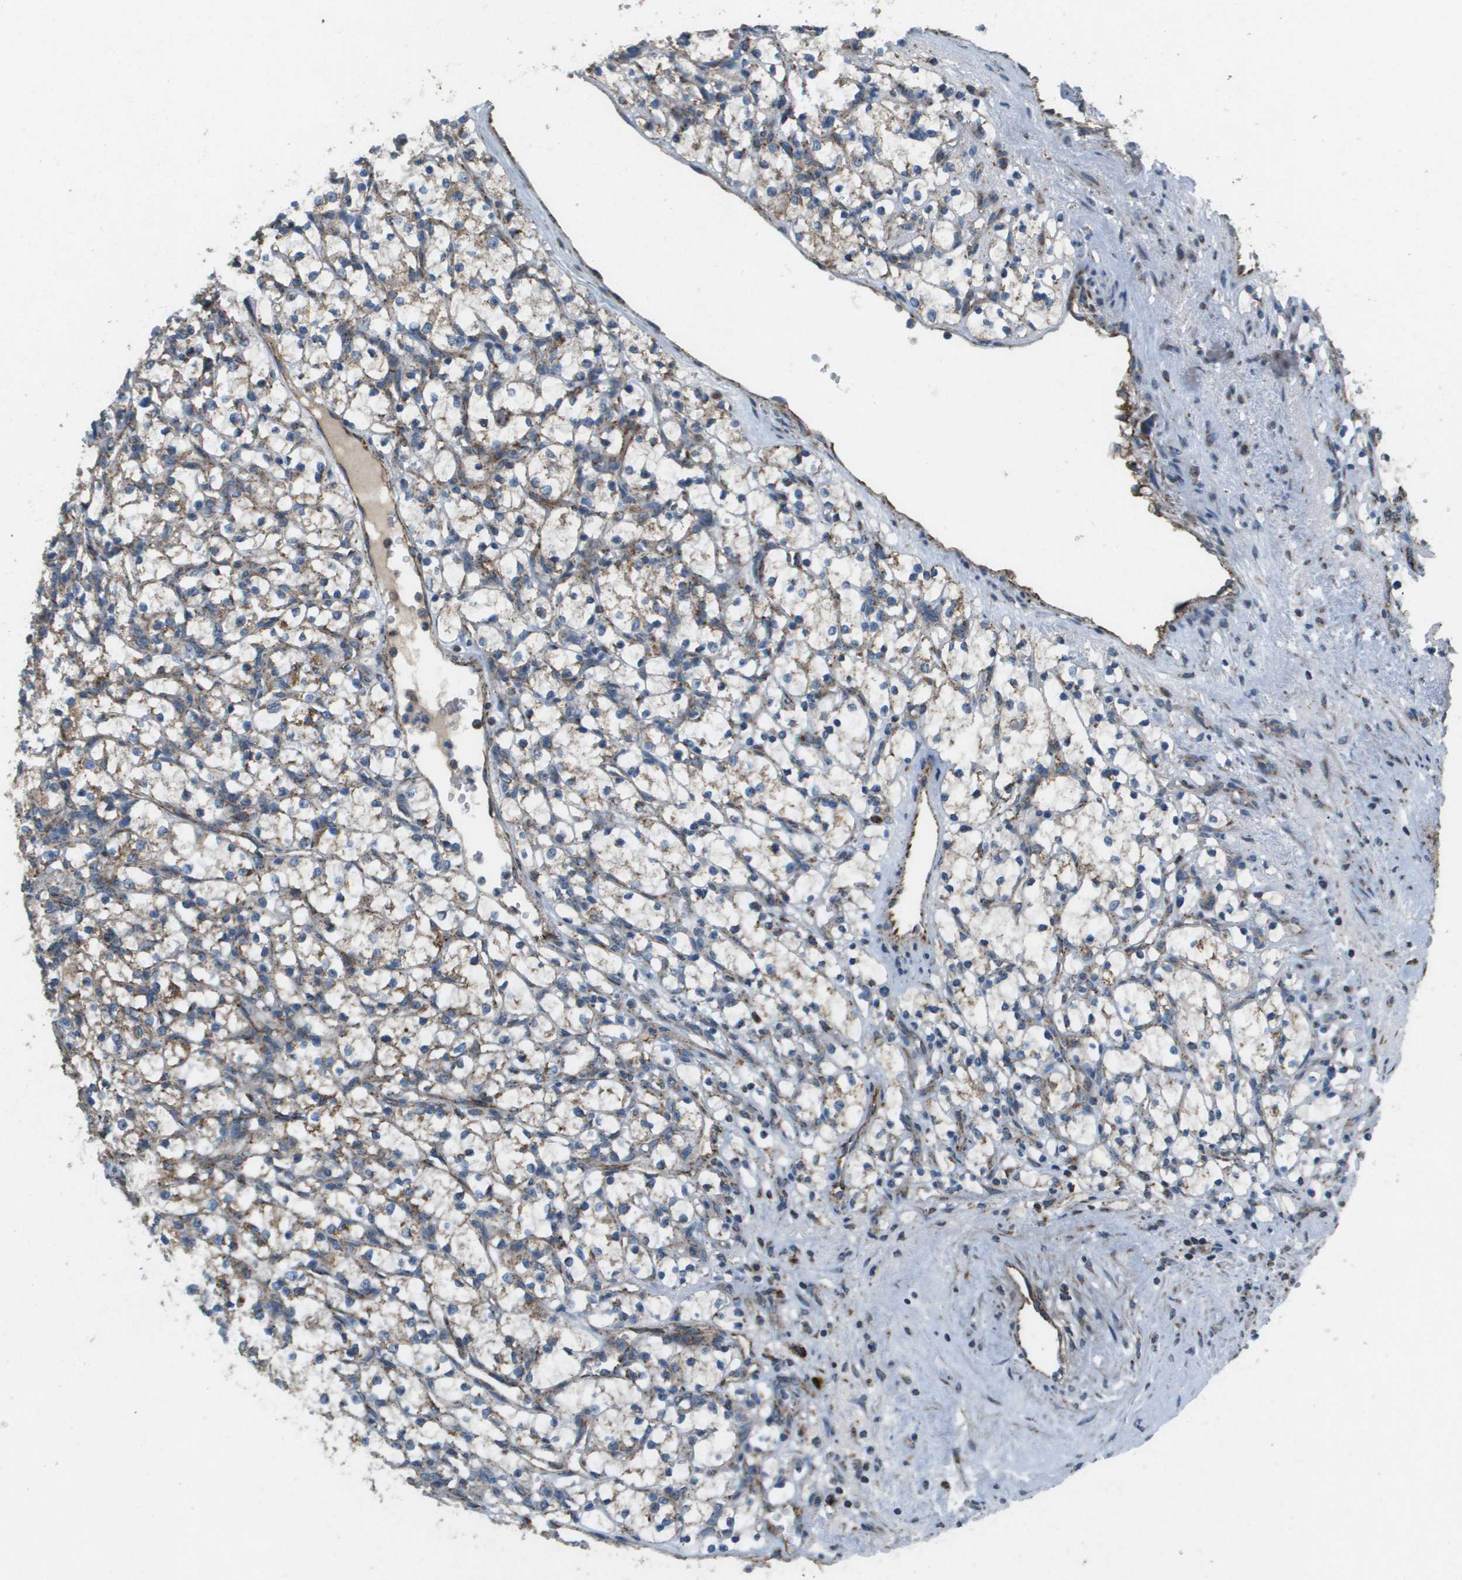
{"staining": {"intensity": "weak", "quantity": "25%-75%", "location": "cytoplasmic/membranous"}, "tissue": "renal cancer", "cell_type": "Tumor cells", "image_type": "cancer", "snomed": [{"axis": "morphology", "description": "Adenocarcinoma, NOS"}, {"axis": "topography", "description": "Kidney"}], "caption": "A histopathology image of human renal adenocarcinoma stained for a protein shows weak cytoplasmic/membranous brown staining in tumor cells.", "gene": "NRK", "patient": {"sex": "female", "age": 69}}